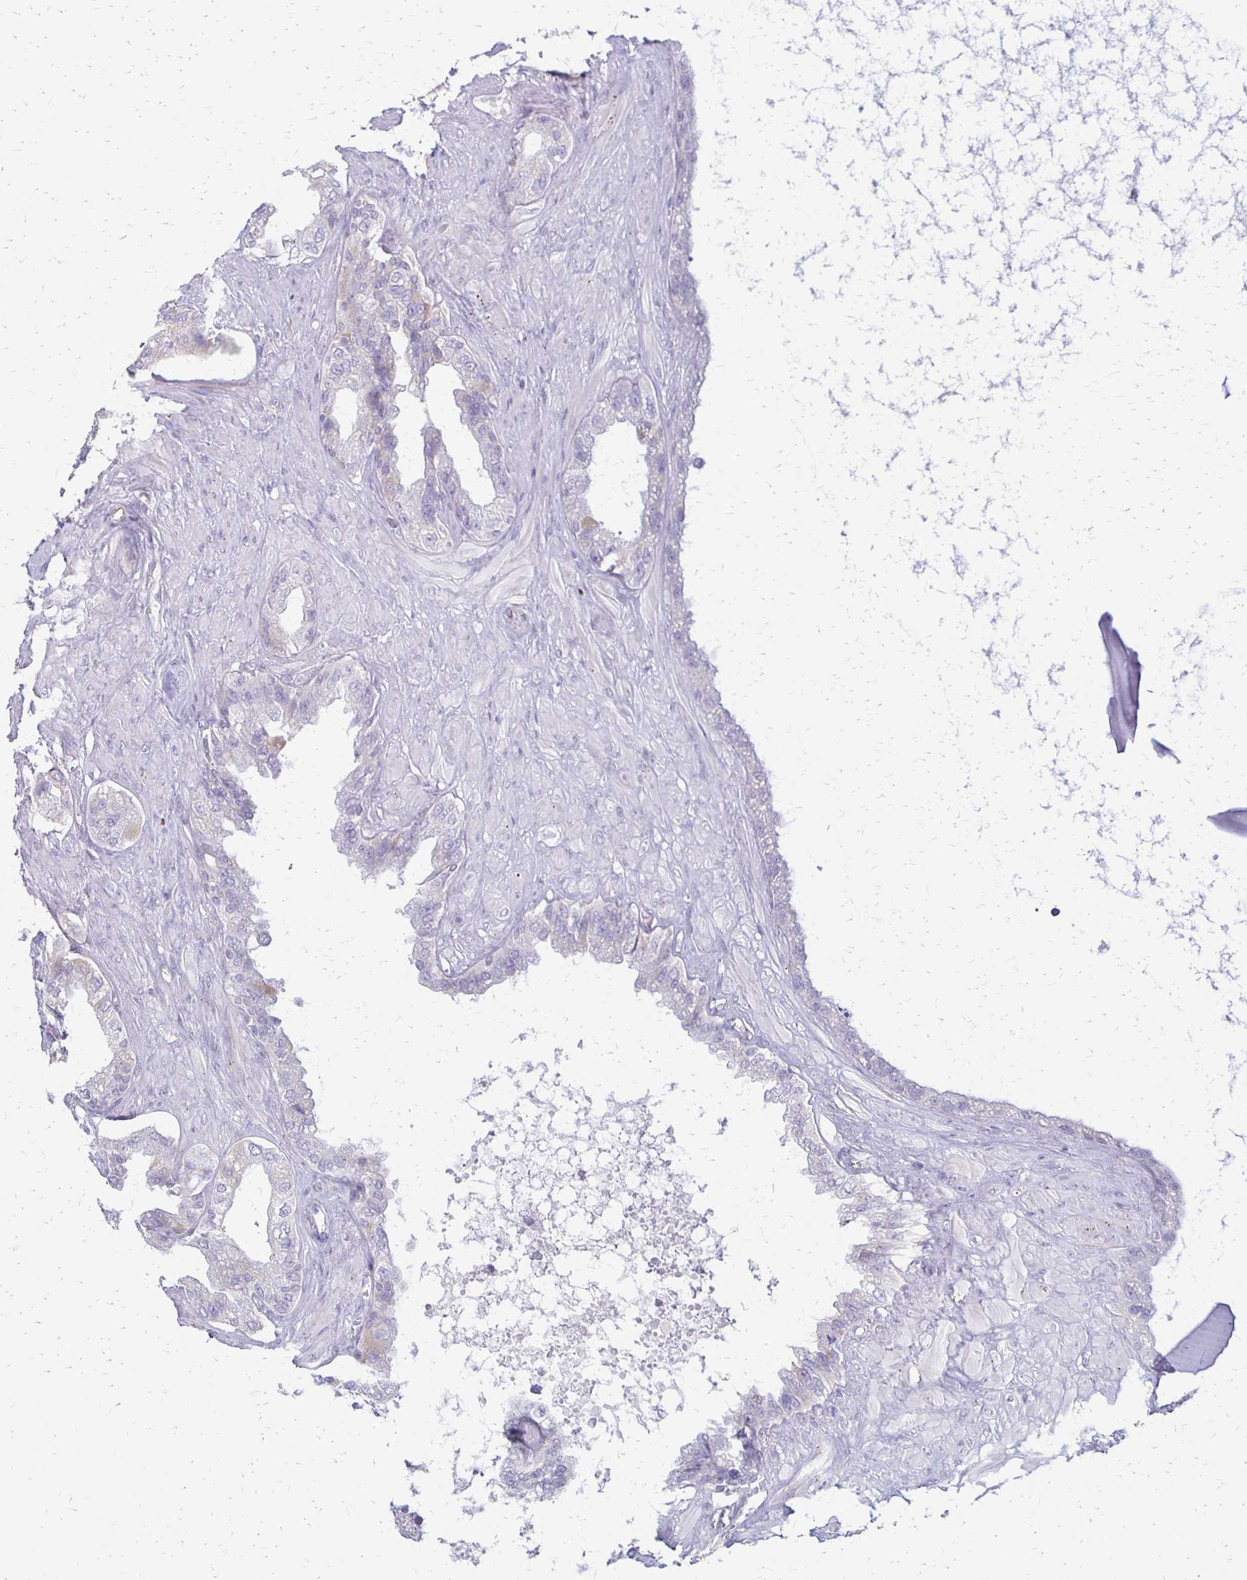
{"staining": {"intensity": "negative", "quantity": "none", "location": "none"}, "tissue": "seminal vesicle", "cell_type": "Glandular cells", "image_type": "normal", "snomed": [{"axis": "morphology", "description": "Normal tissue, NOS"}, {"axis": "topography", "description": "Seminal veicle"}, {"axis": "topography", "description": "Peripheral nerve tissue"}], "caption": "This is a micrograph of IHC staining of normal seminal vesicle, which shows no expression in glandular cells. (Stains: DAB (3,3'-diaminobenzidine) IHC with hematoxylin counter stain, Microscopy: brightfield microscopy at high magnification).", "gene": "RHOC", "patient": {"sex": "male", "age": 76}}